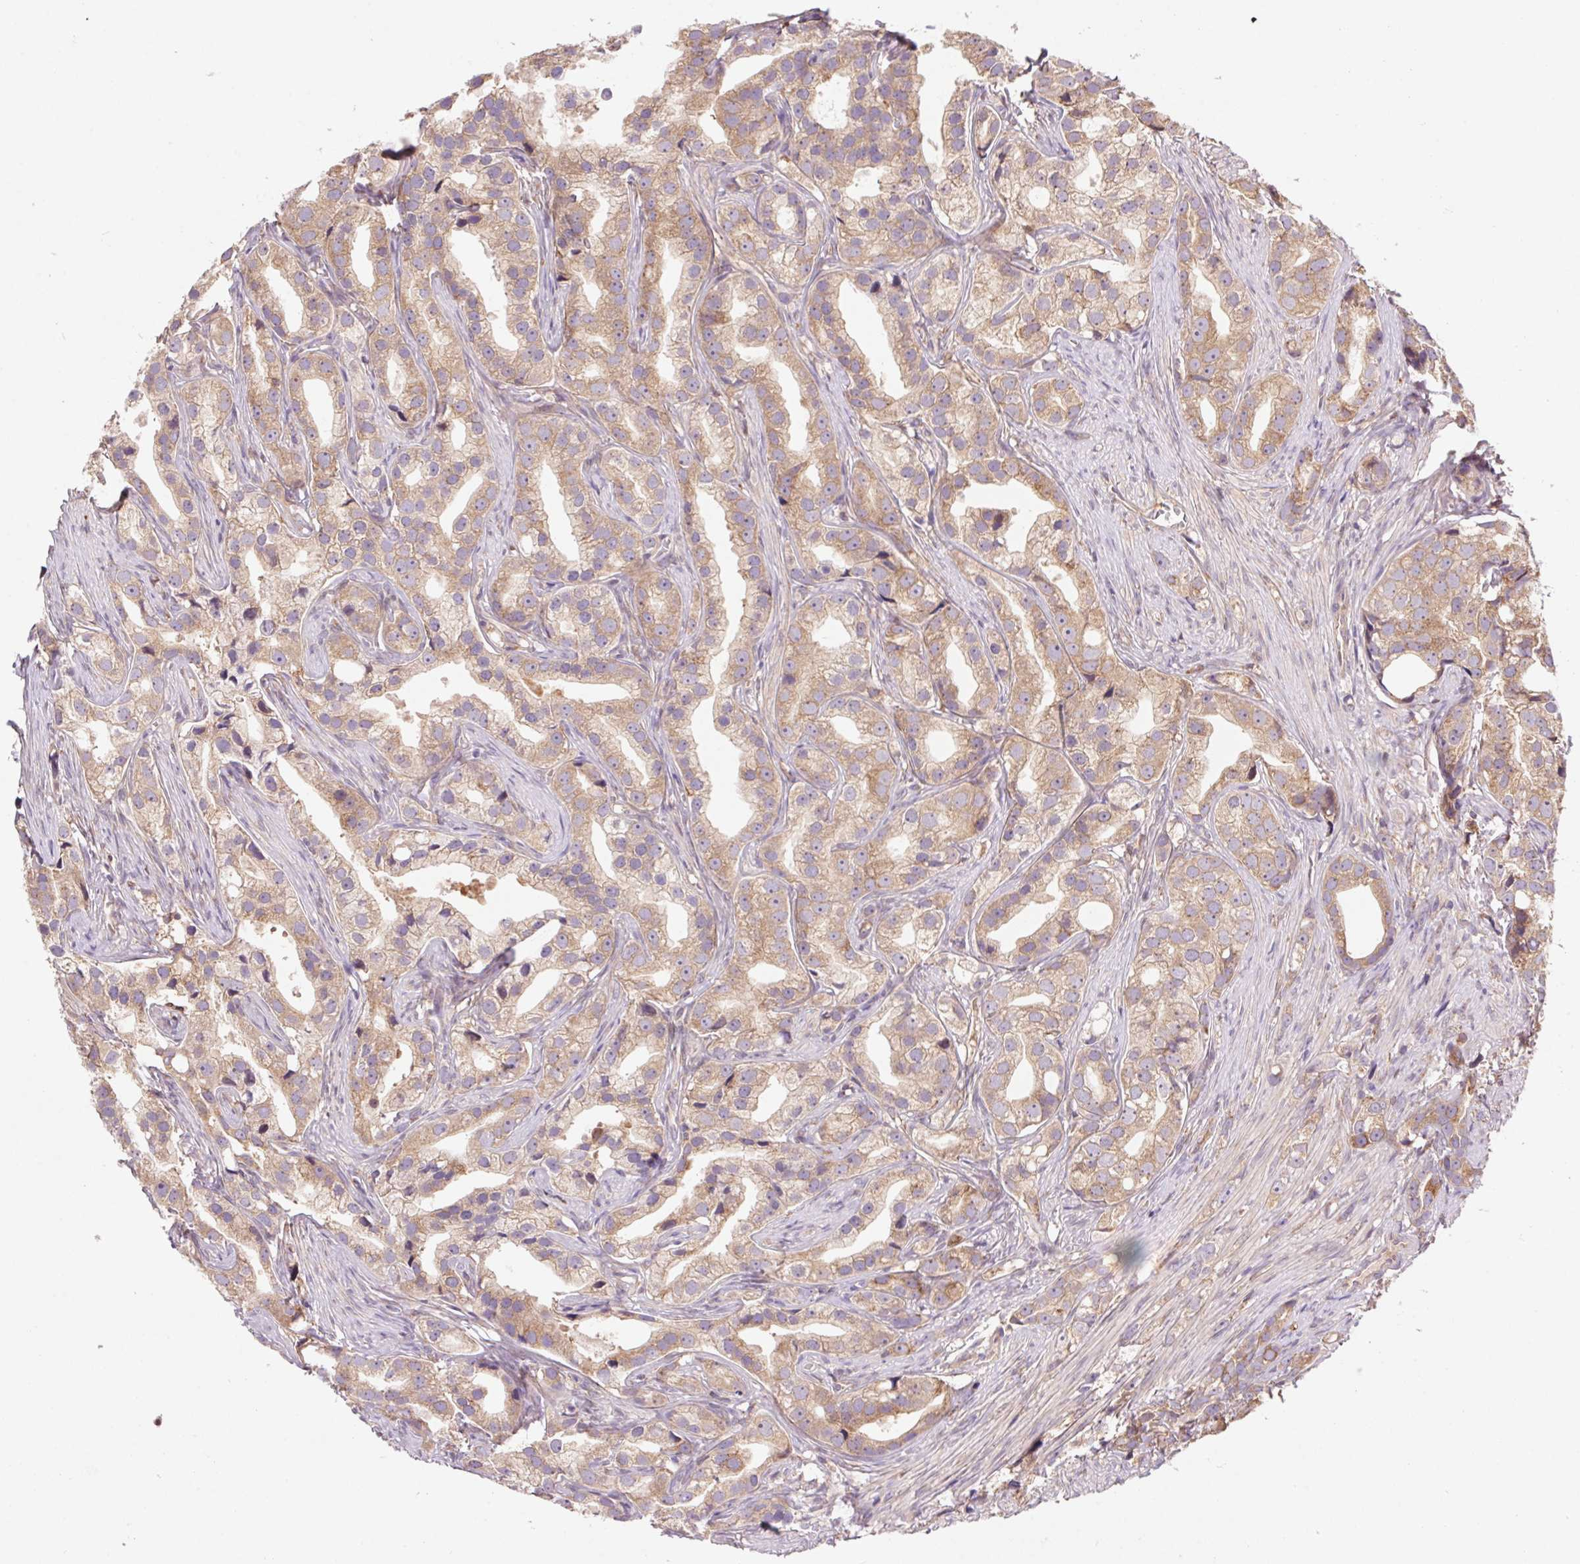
{"staining": {"intensity": "moderate", "quantity": ">75%", "location": "cytoplasmic/membranous"}, "tissue": "prostate cancer", "cell_type": "Tumor cells", "image_type": "cancer", "snomed": [{"axis": "morphology", "description": "Adenocarcinoma, High grade"}, {"axis": "topography", "description": "Prostate"}], "caption": "Human adenocarcinoma (high-grade) (prostate) stained with a protein marker exhibits moderate staining in tumor cells.", "gene": "KLHL20", "patient": {"sex": "male", "age": 75}}